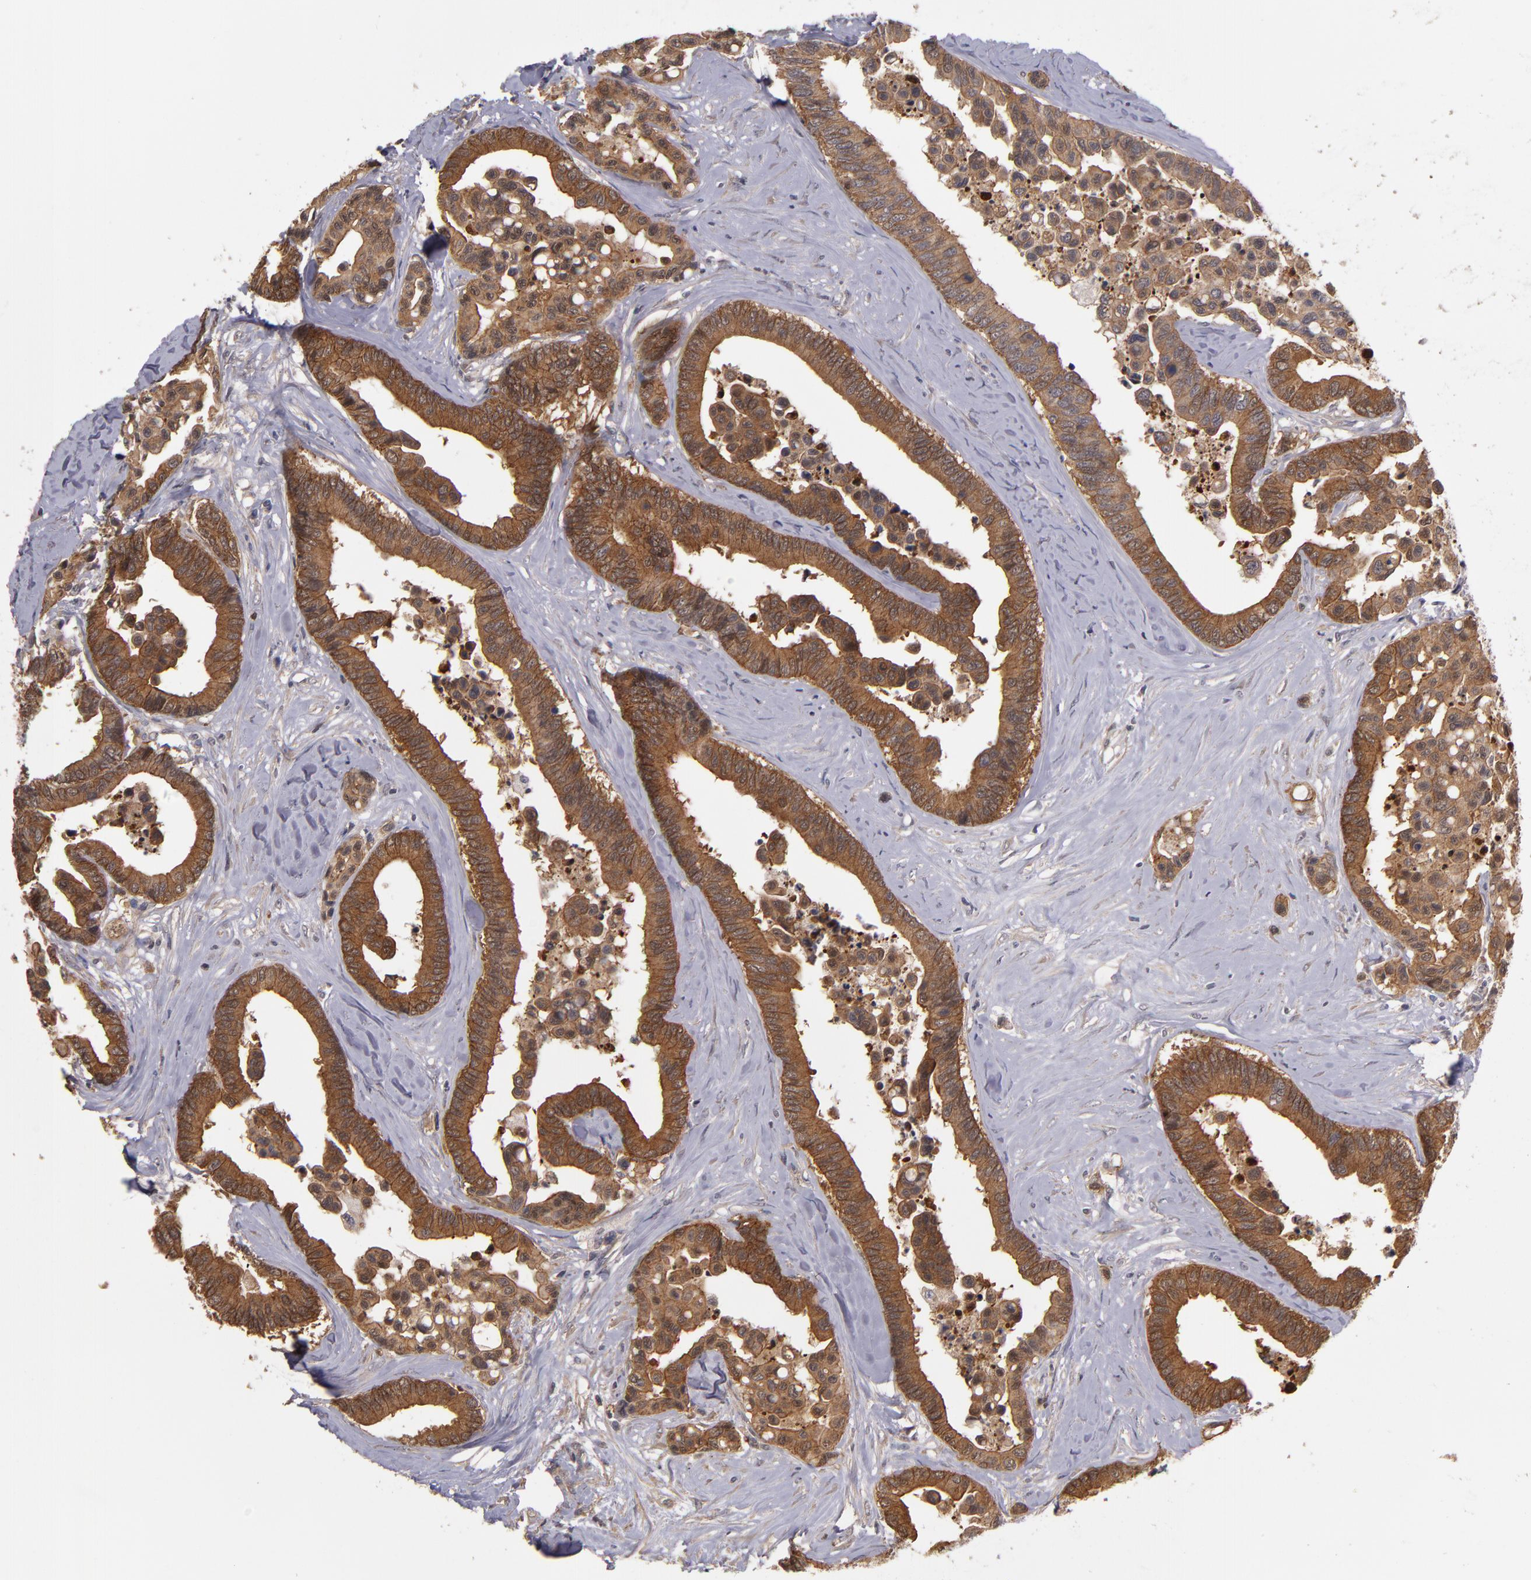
{"staining": {"intensity": "strong", "quantity": ">75%", "location": "cytoplasmic/membranous"}, "tissue": "colorectal cancer", "cell_type": "Tumor cells", "image_type": "cancer", "snomed": [{"axis": "morphology", "description": "Adenocarcinoma, NOS"}, {"axis": "topography", "description": "Colon"}], "caption": "Tumor cells reveal strong cytoplasmic/membranous positivity in about >75% of cells in adenocarcinoma (colorectal).", "gene": "CTSO", "patient": {"sex": "male", "age": 82}}